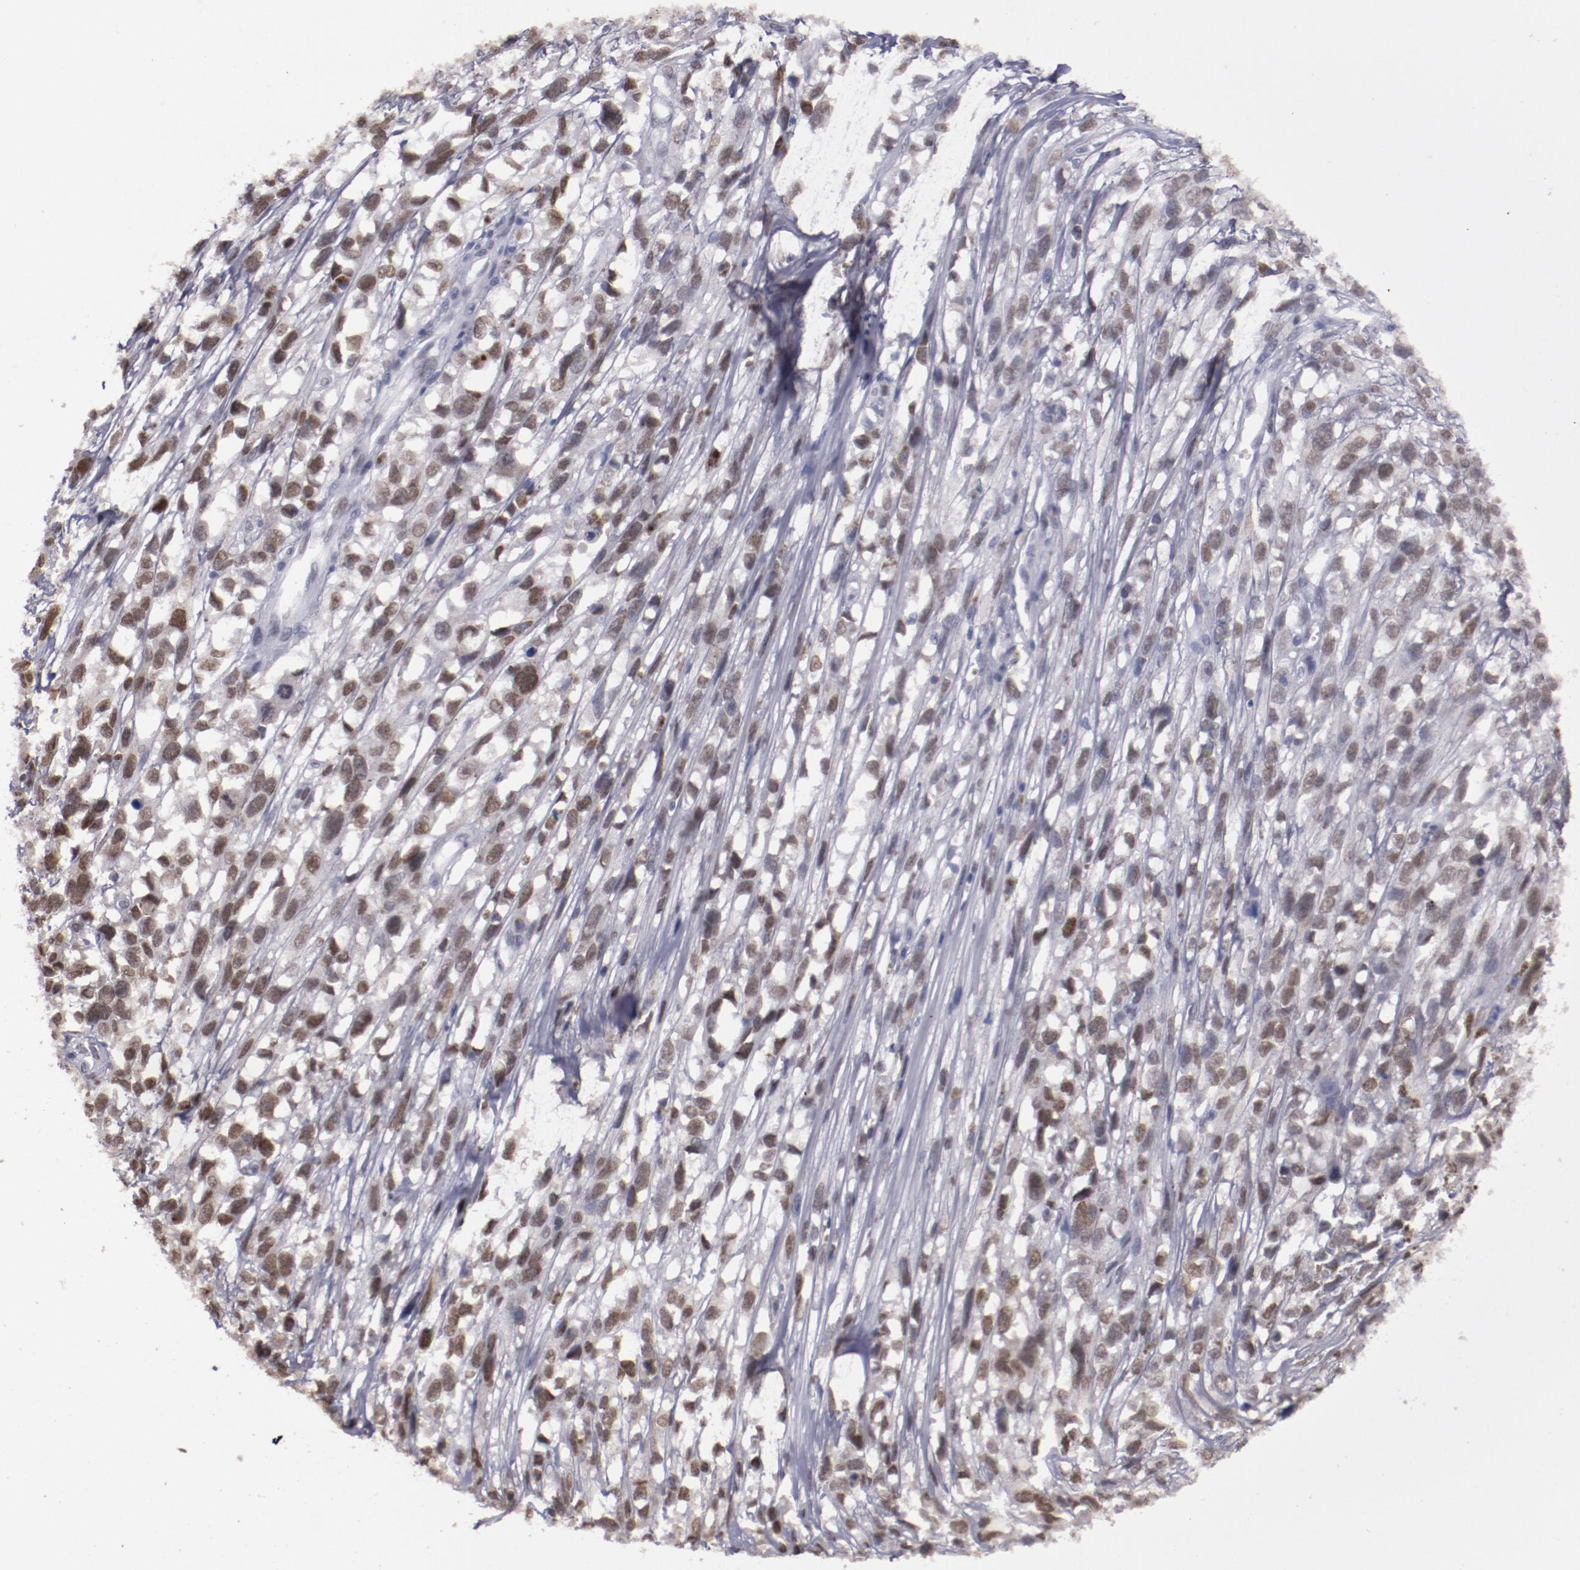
{"staining": {"intensity": "moderate", "quantity": ">75%", "location": "nuclear"}, "tissue": "melanoma", "cell_type": "Tumor cells", "image_type": "cancer", "snomed": [{"axis": "morphology", "description": "Malignant melanoma, Metastatic site"}, {"axis": "topography", "description": "Lymph node"}], "caption": "A brown stain highlights moderate nuclear positivity of a protein in malignant melanoma (metastatic site) tumor cells. Nuclei are stained in blue.", "gene": "IRF4", "patient": {"sex": "male", "age": 59}}